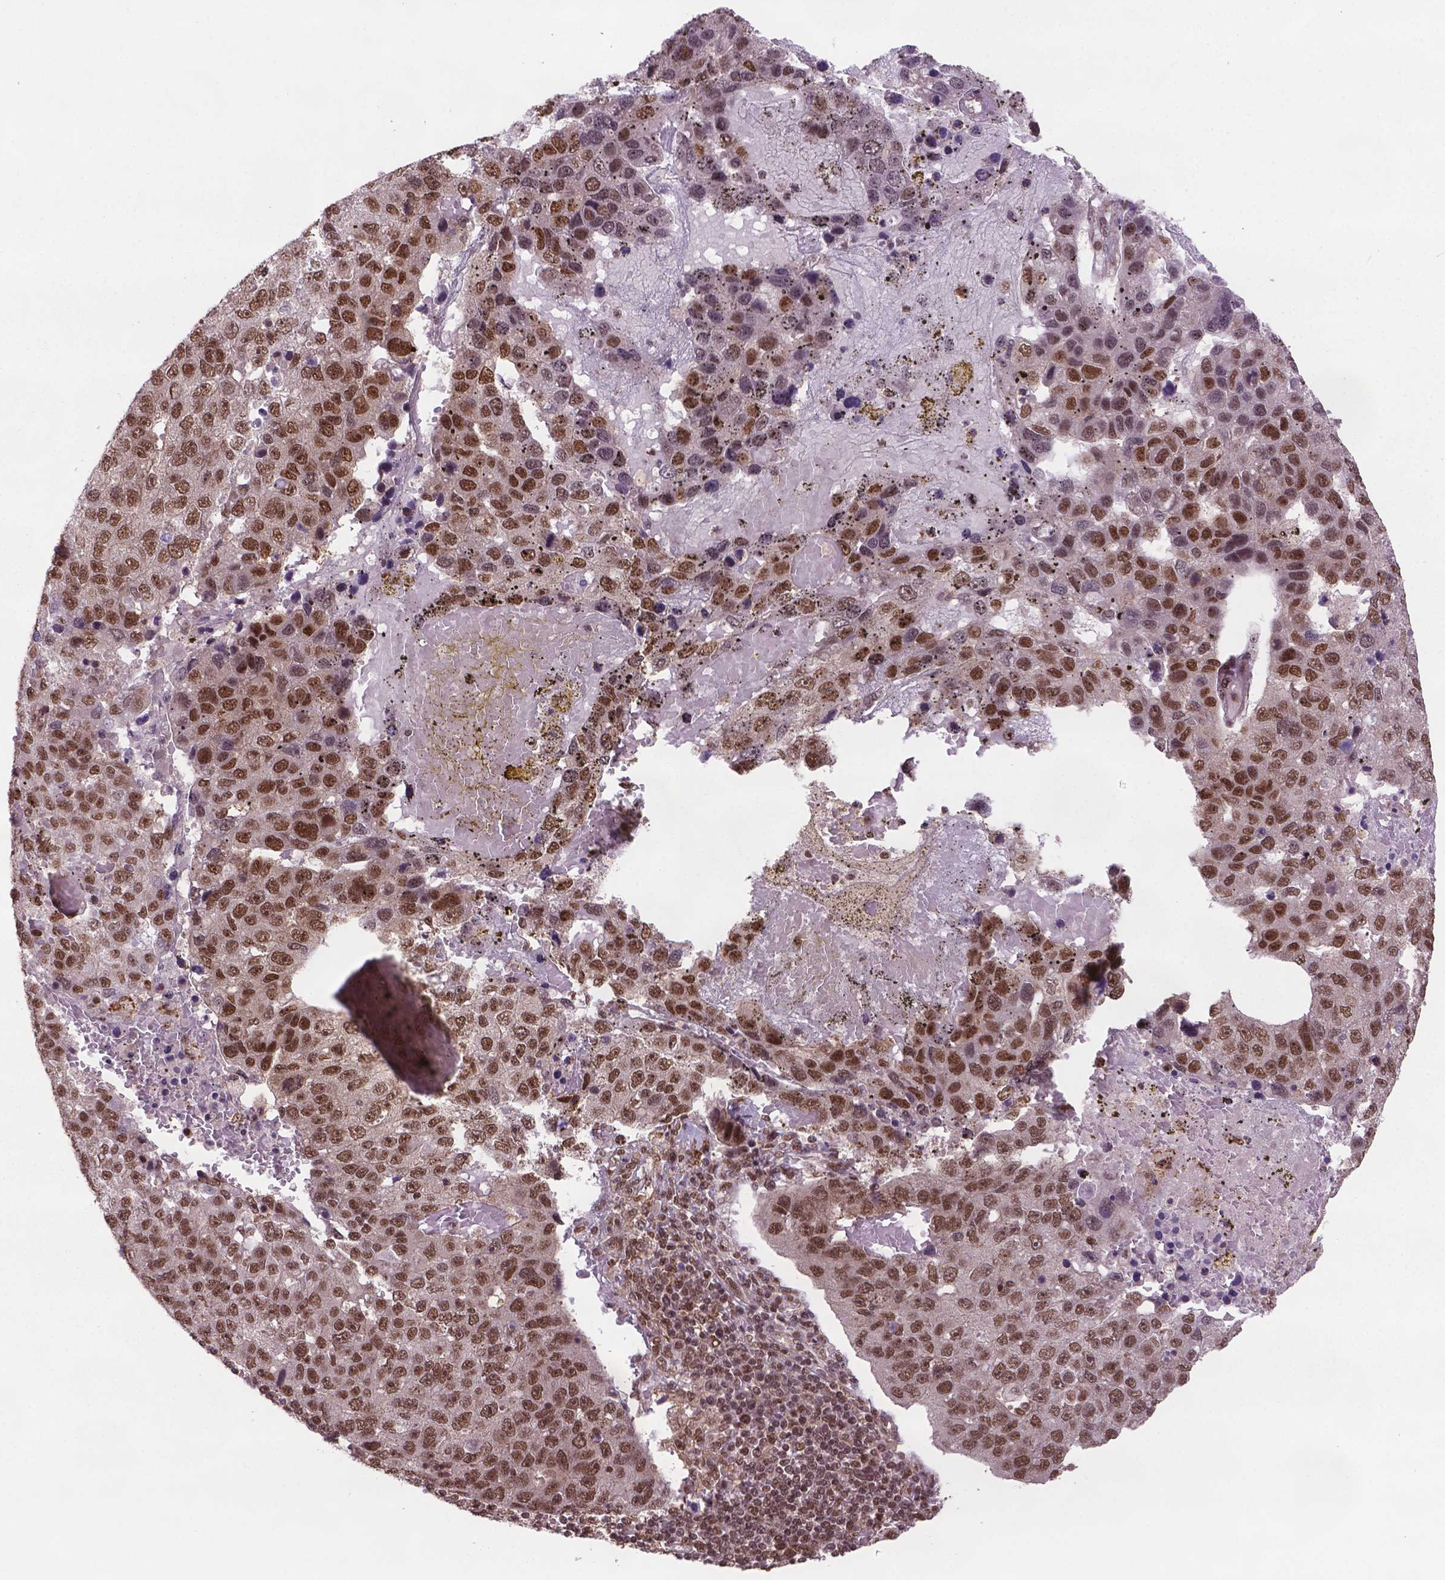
{"staining": {"intensity": "strong", "quantity": ">75%", "location": "nuclear"}, "tissue": "pancreatic cancer", "cell_type": "Tumor cells", "image_type": "cancer", "snomed": [{"axis": "morphology", "description": "Adenocarcinoma, NOS"}, {"axis": "topography", "description": "Pancreas"}], "caption": "Pancreatic cancer stained with a protein marker demonstrates strong staining in tumor cells.", "gene": "SIRT6", "patient": {"sex": "female", "age": 61}}